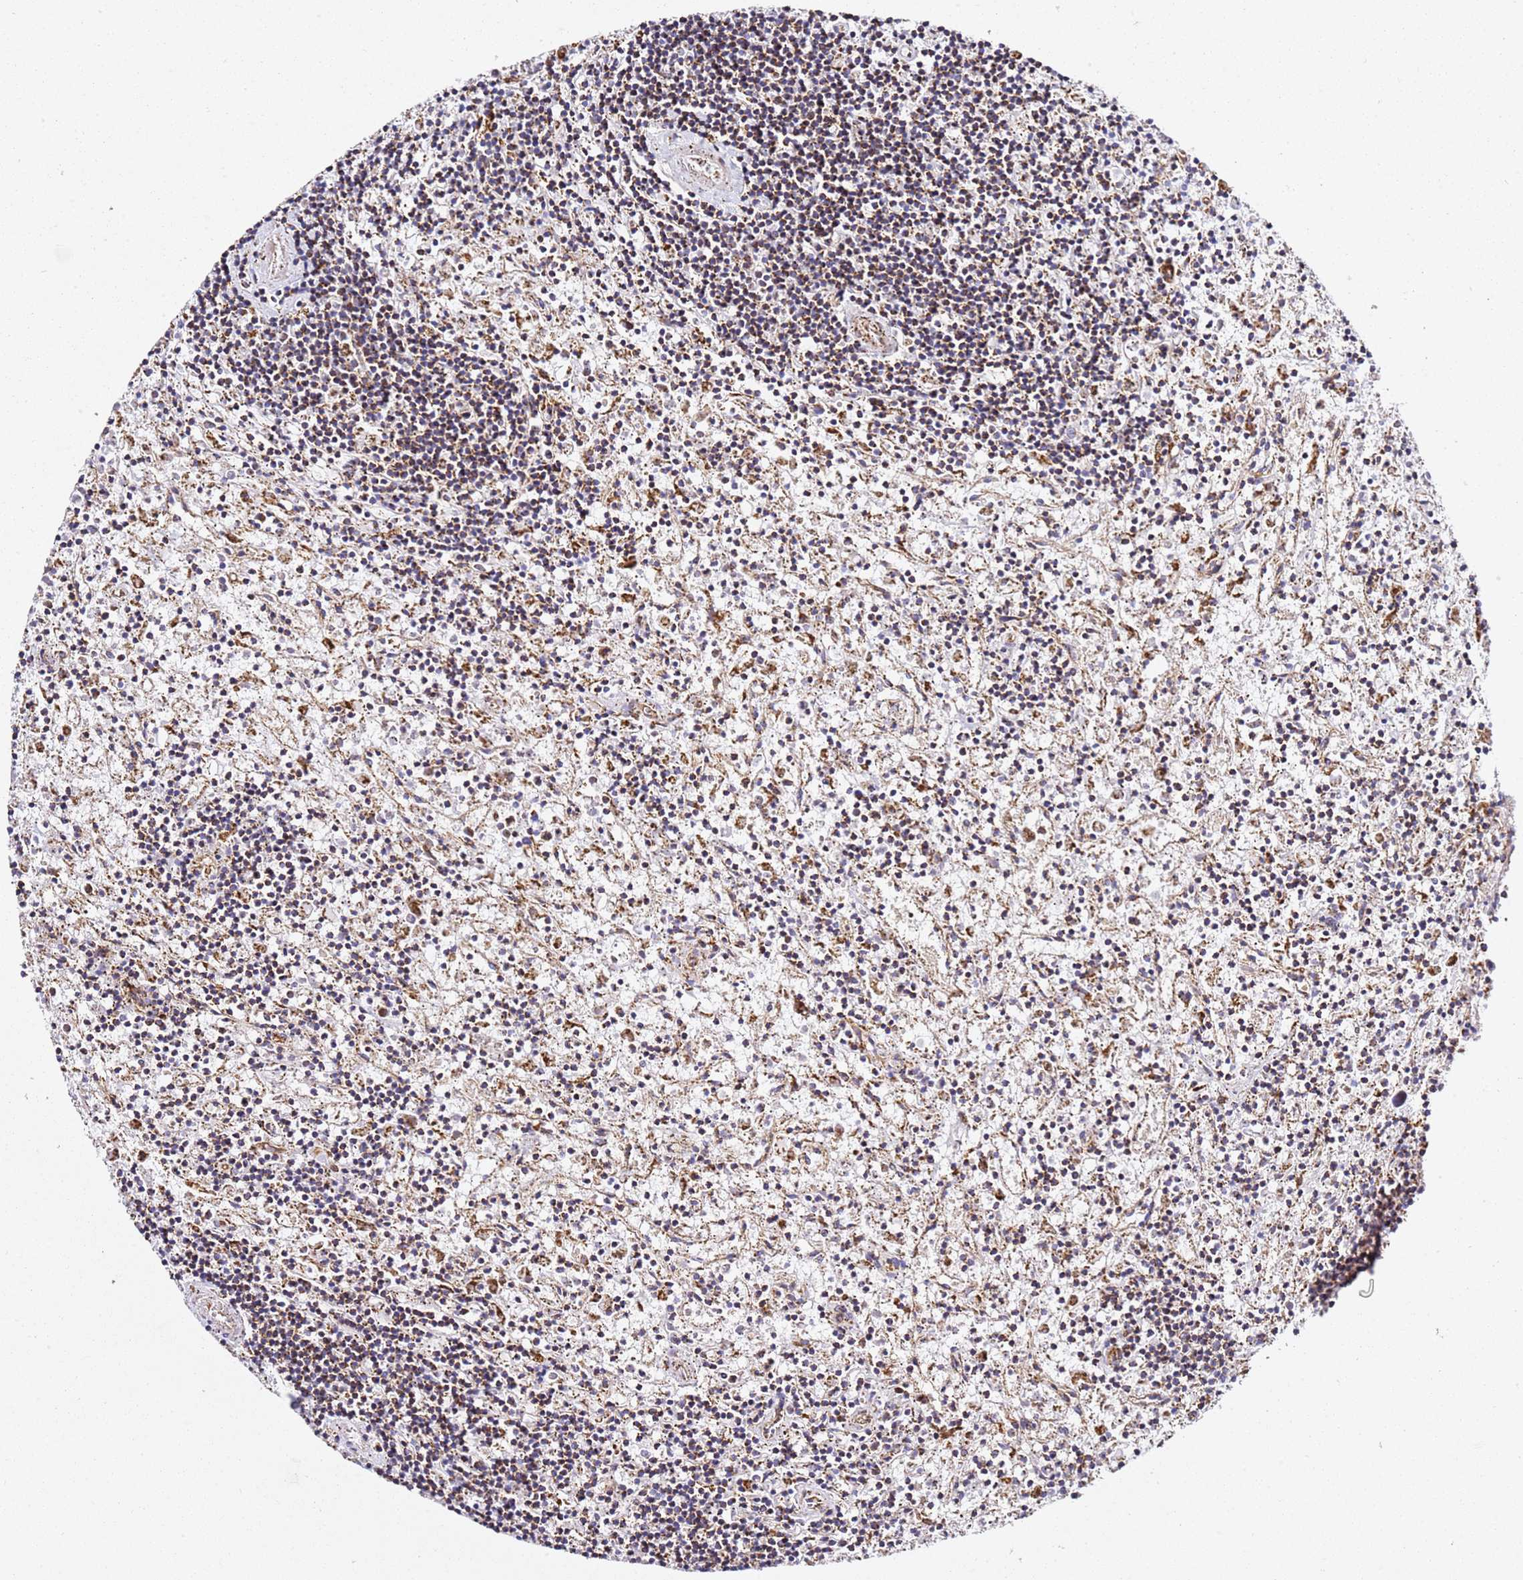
{"staining": {"intensity": "moderate", "quantity": ">75%", "location": "cytoplasmic/membranous"}, "tissue": "lymphoma", "cell_type": "Tumor cells", "image_type": "cancer", "snomed": [{"axis": "morphology", "description": "Malignant lymphoma, non-Hodgkin's type, Low grade"}, {"axis": "topography", "description": "Spleen"}], "caption": "Malignant lymphoma, non-Hodgkin's type (low-grade) was stained to show a protein in brown. There is medium levels of moderate cytoplasmic/membranous positivity in about >75% of tumor cells.", "gene": "NDUFA3", "patient": {"sex": "male", "age": 76}}